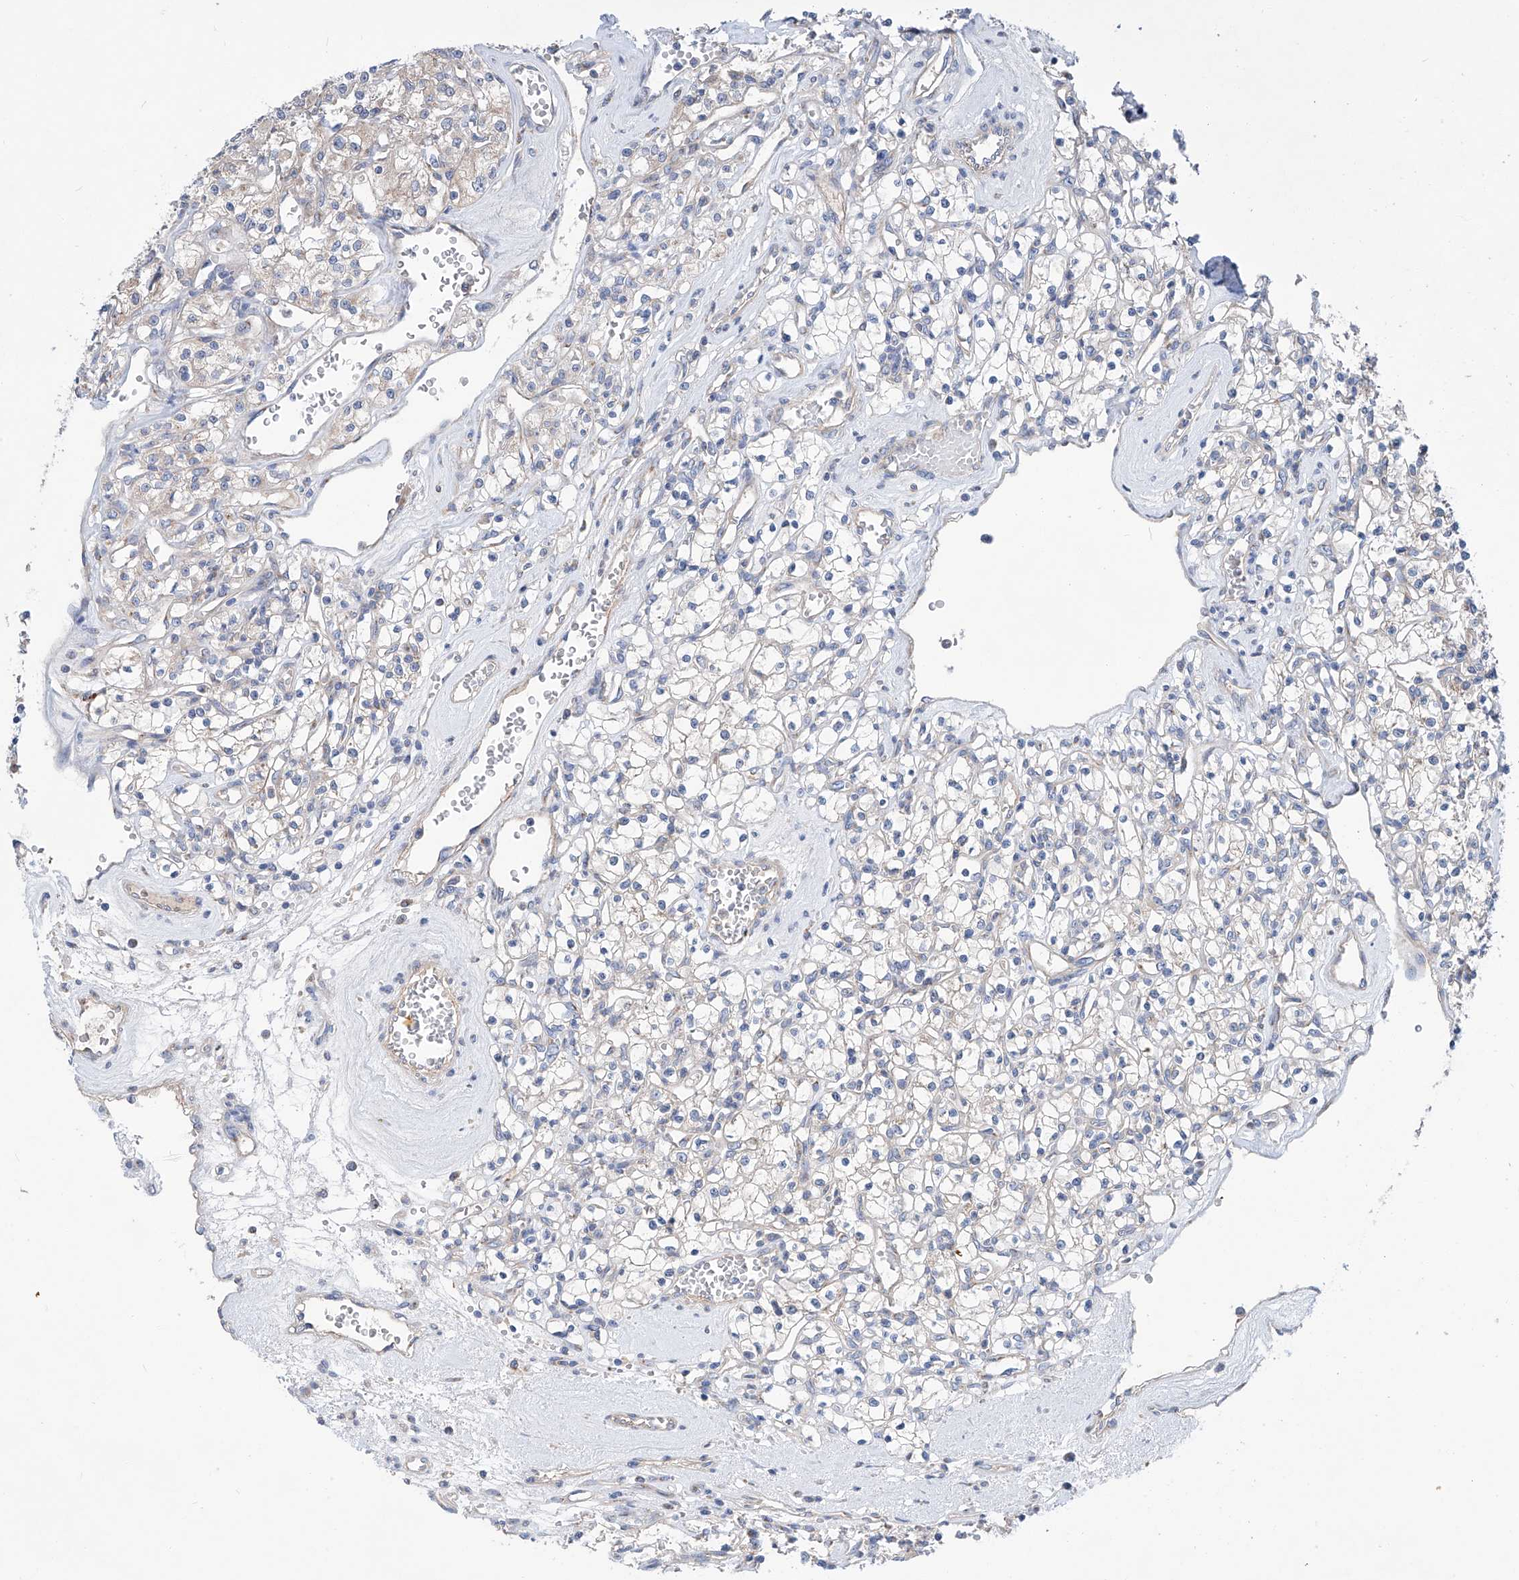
{"staining": {"intensity": "negative", "quantity": "none", "location": "none"}, "tissue": "renal cancer", "cell_type": "Tumor cells", "image_type": "cancer", "snomed": [{"axis": "morphology", "description": "Adenocarcinoma, NOS"}, {"axis": "topography", "description": "Kidney"}], "caption": "The IHC histopathology image has no significant staining in tumor cells of renal cancer (adenocarcinoma) tissue. (DAB immunohistochemistry (IHC), high magnification).", "gene": "SLC22A7", "patient": {"sex": "female", "age": 59}}